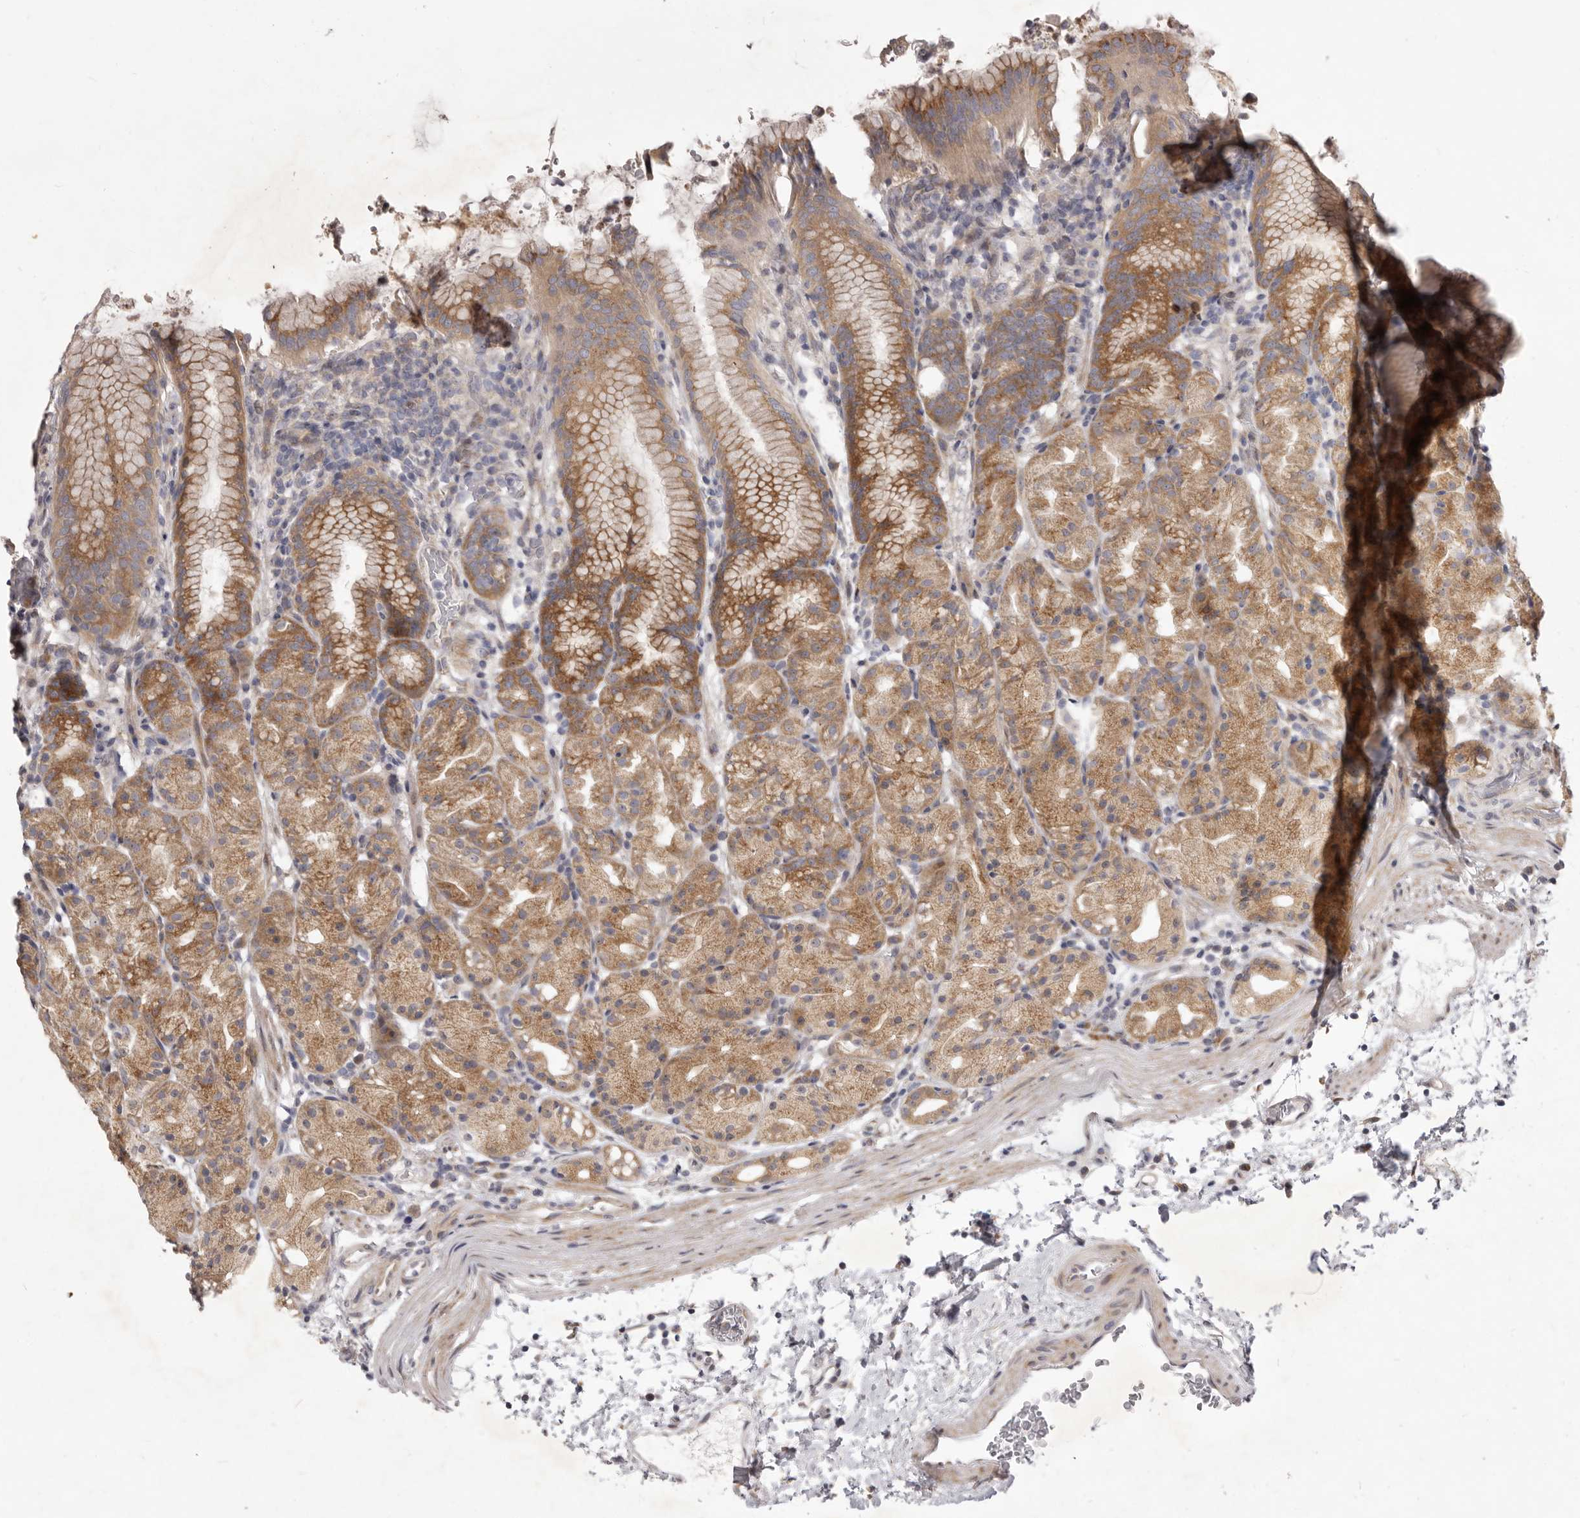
{"staining": {"intensity": "moderate", "quantity": ">75%", "location": "cytoplasmic/membranous"}, "tissue": "stomach", "cell_type": "Glandular cells", "image_type": "normal", "snomed": [{"axis": "morphology", "description": "Normal tissue, NOS"}, {"axis": "topography", "description": "Stomach, upper"}], "caption": "This image shows IHC staining of benign stomach, with medium moderate cytoplasmic/membranous expression in approximately >75% of glandular cells.", "gene": "TBC1D8B", "patient": {"sex": "male", "age": 48}}